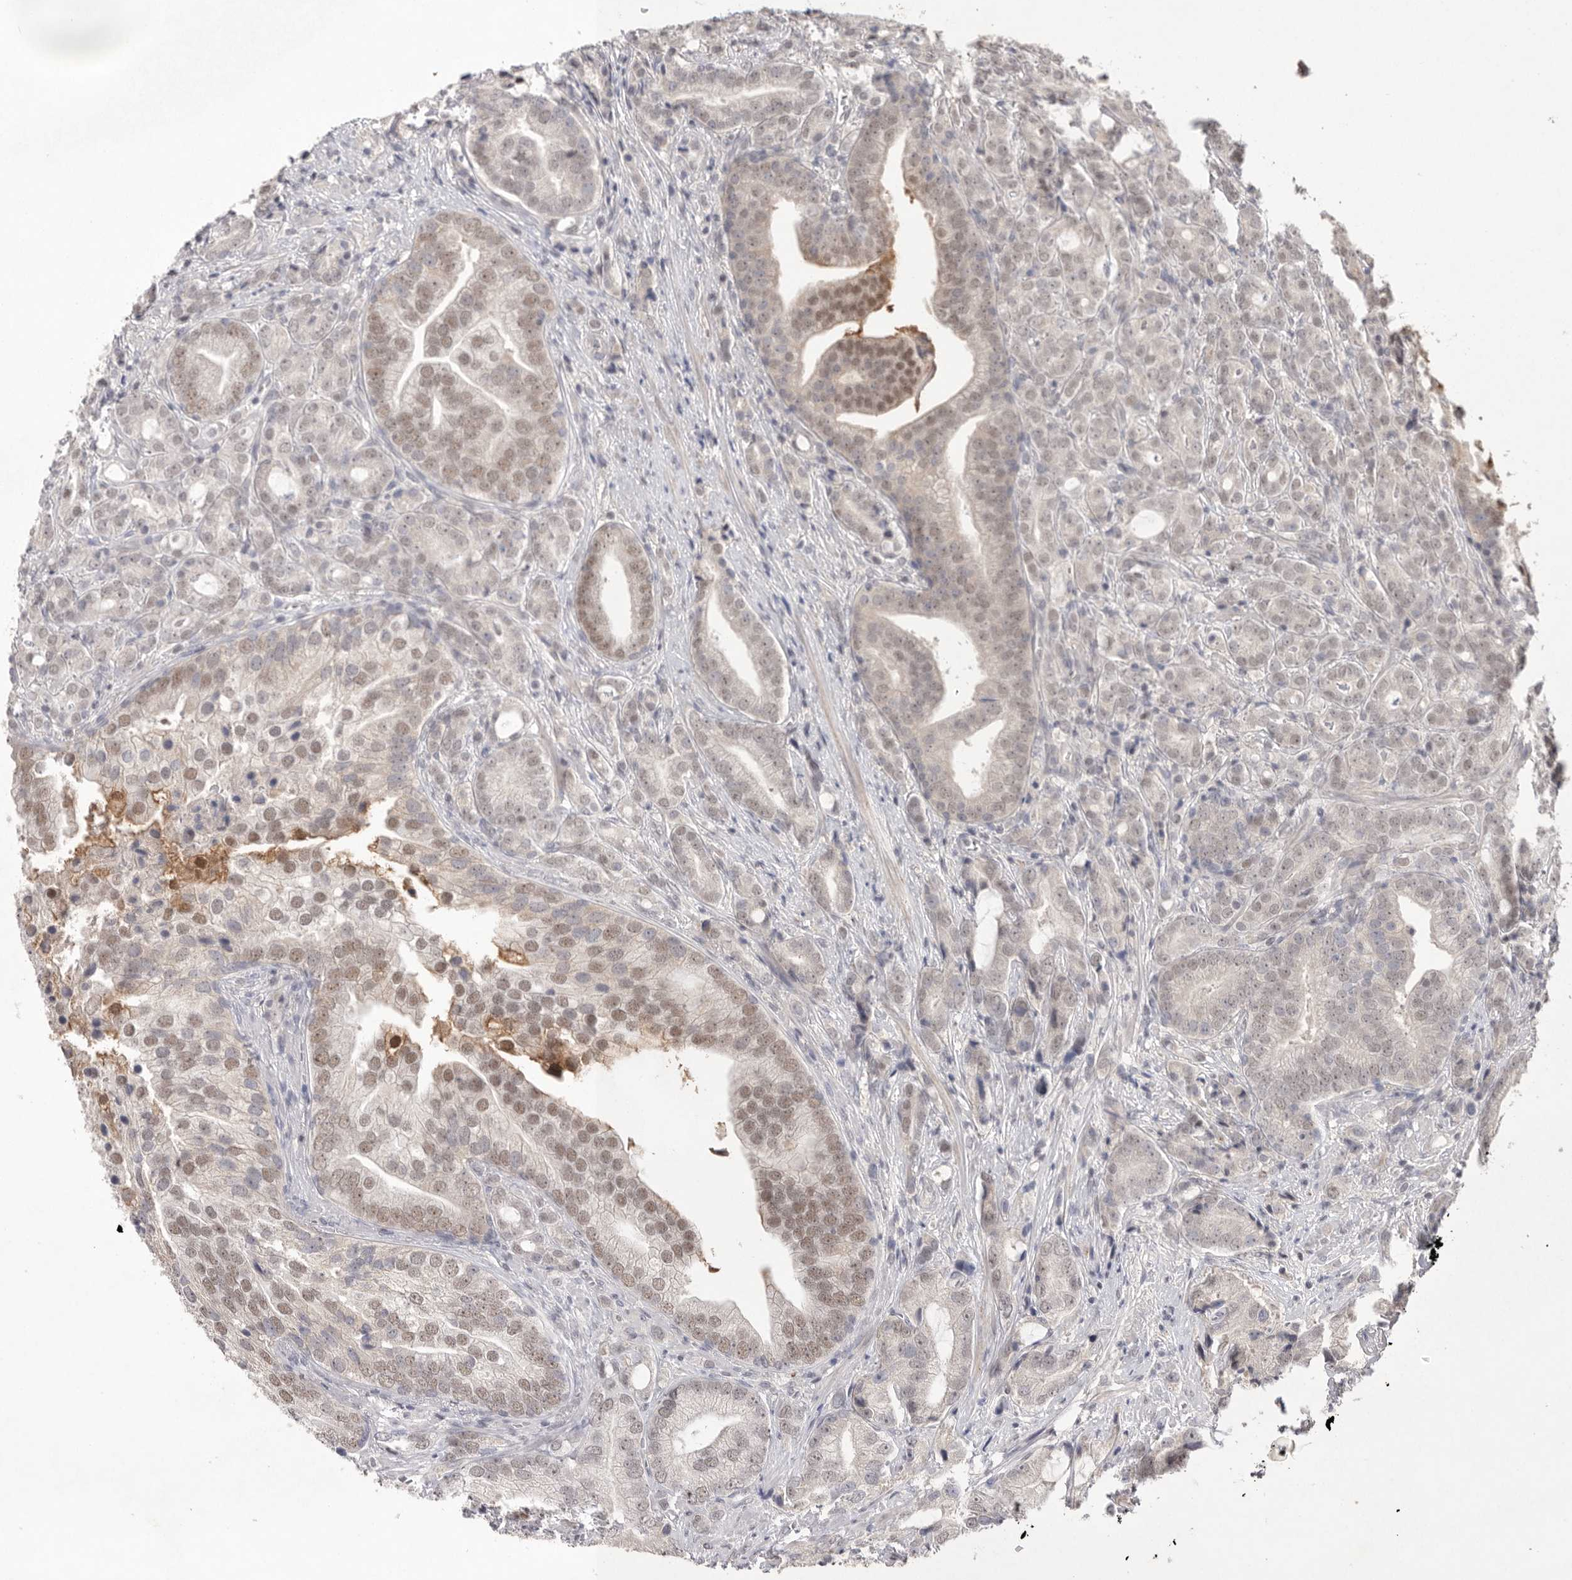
{"staining": {"intensity": "weak", "quantity": "25%-75%", "location": "cytoplasmic/membranous,nuclear"}, "tissue": "prostate cancer", "cell_type": "Tumor cells", "image_type": "cancer", "snomed": [{"axis": "morphology", "description": "Adenocarcinoma, High grade"}, {"axis": "topography", "description": "Prostate"}], "caption": "Protein staining of prostate cancer (high-grade adenocarcinoma) tissue reveals weak cytoplasmic/membranous and nuclear staining in approximately 25%-75% of tumor cells.", "gene": "HUS1", "patient": {"sex": "male", "age": 57}}